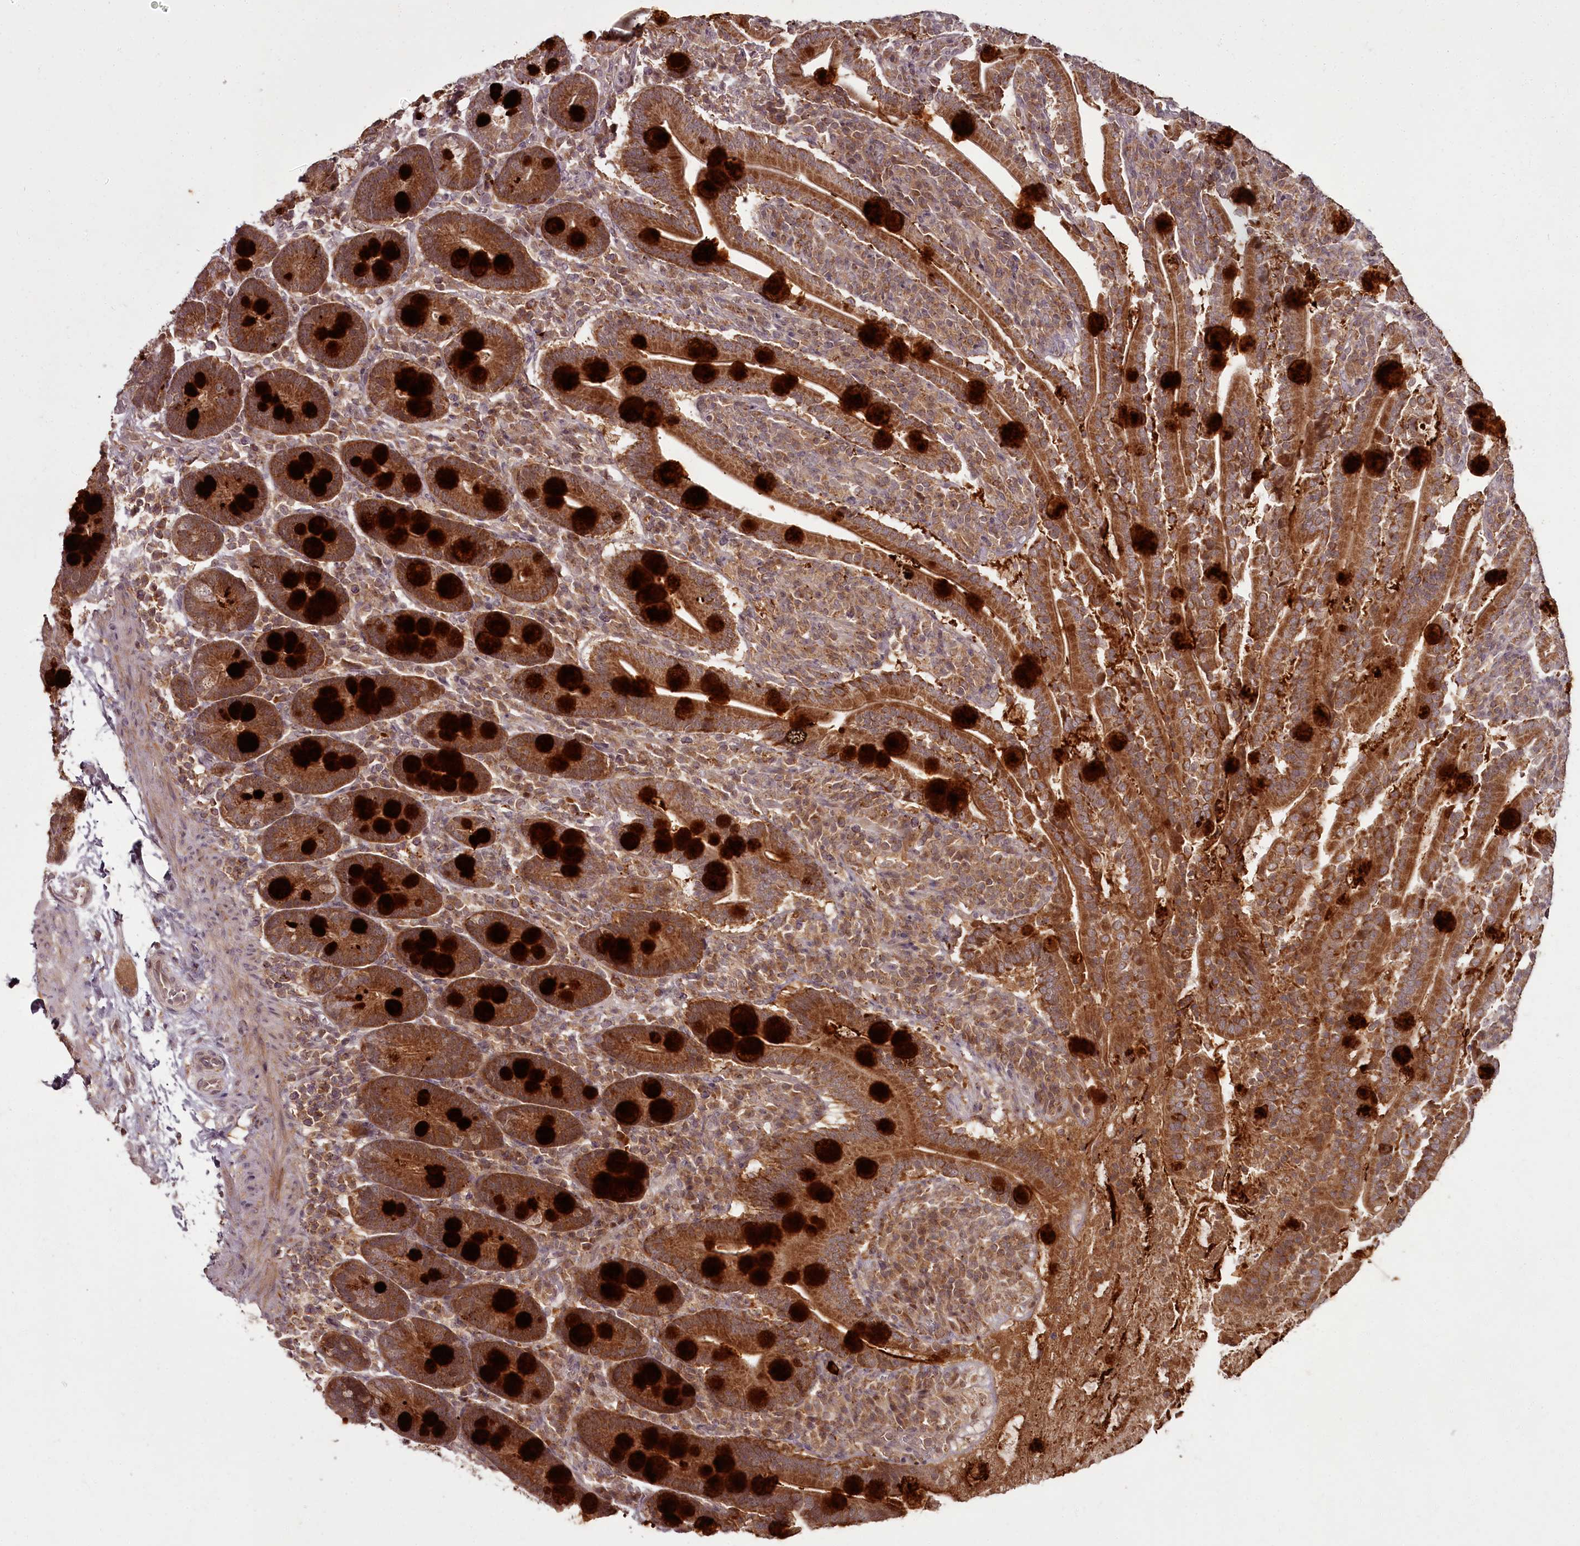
{"staining": {"intensity": "strong", "quantity": ">75%", "location": "cytoplasmic/membranous"}, "tissue": "duodenum", "cell_type": "Glandular cells", "image_type": "normal", "snomed": [{"axis": "morphology", "description": "Normal tissue, NOS"}, {"axis": "topography", "description": "Duodenum"}], "caption": "Glandular cells show high levels of strong cytoplasmic/membranous positivity in about >75% of cells in benign duodenum. (DAB (3,3'-diaminobenzidine) IHC, brown staining for protein, blue staining for nuclei).", "gene": "PCBP2", "patient": {"sex": "male", "age": 35}}